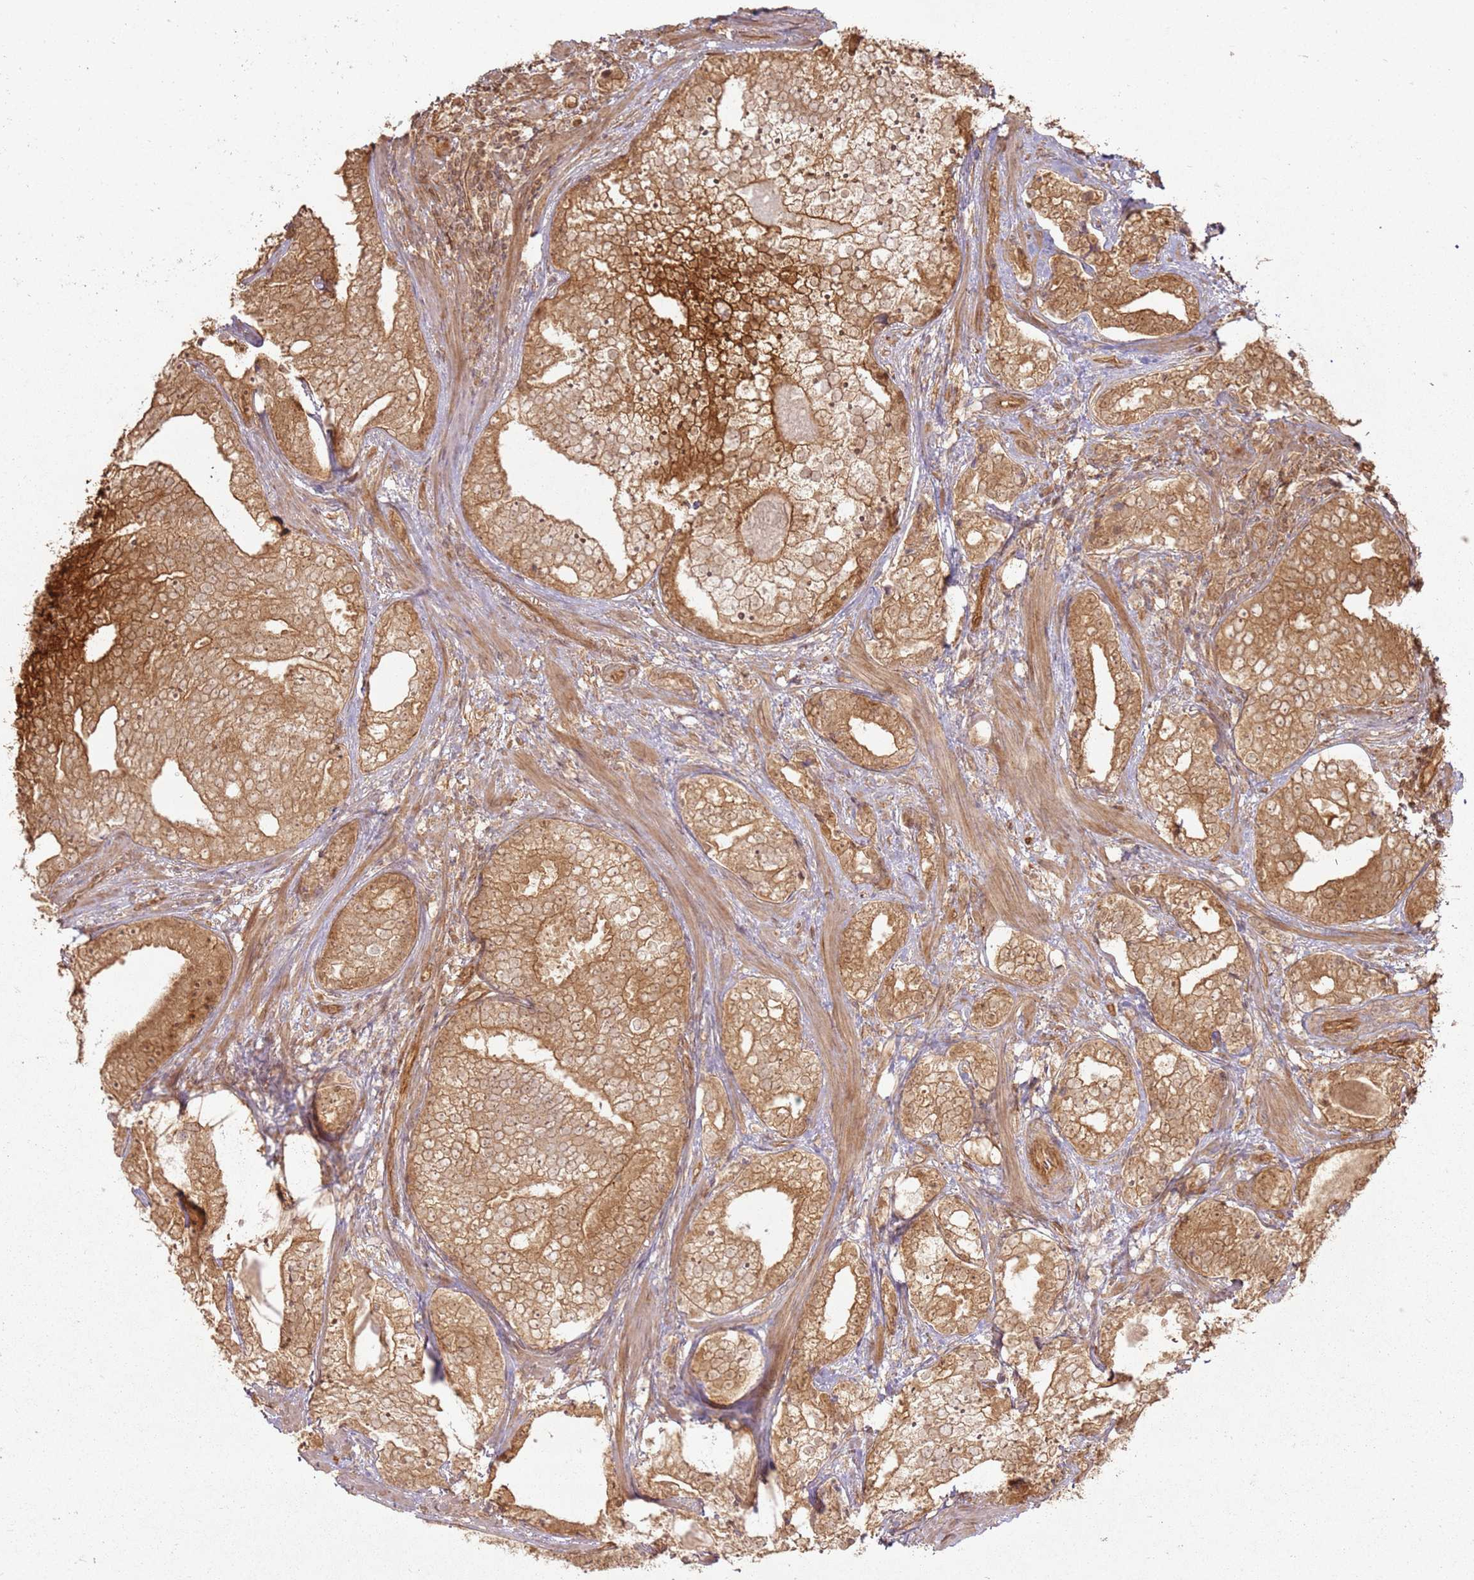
{"staining": {"intensity": "moderate", "quantity": ">75%", "location": "cytoplasmic/membranous"}, "tissue": "prostate cancer", "cell_type": "Tumor cells", "image_type": "cancer", "snomed": [{"axis": "morphology", "description": "Adenocarcinoma, High grade"}, {"axis": "topography", "description": "Prostate"}], "caption": "The histopathology image demonstrates immunohistochemical staining of high-grade adenocarcinoma (prostate). There is moderate cytoplasmic/membranous expression is present in about >75% of tumor cells.", "gene": "ZNF776", "patient": {"sex": "male", "age": 75}}